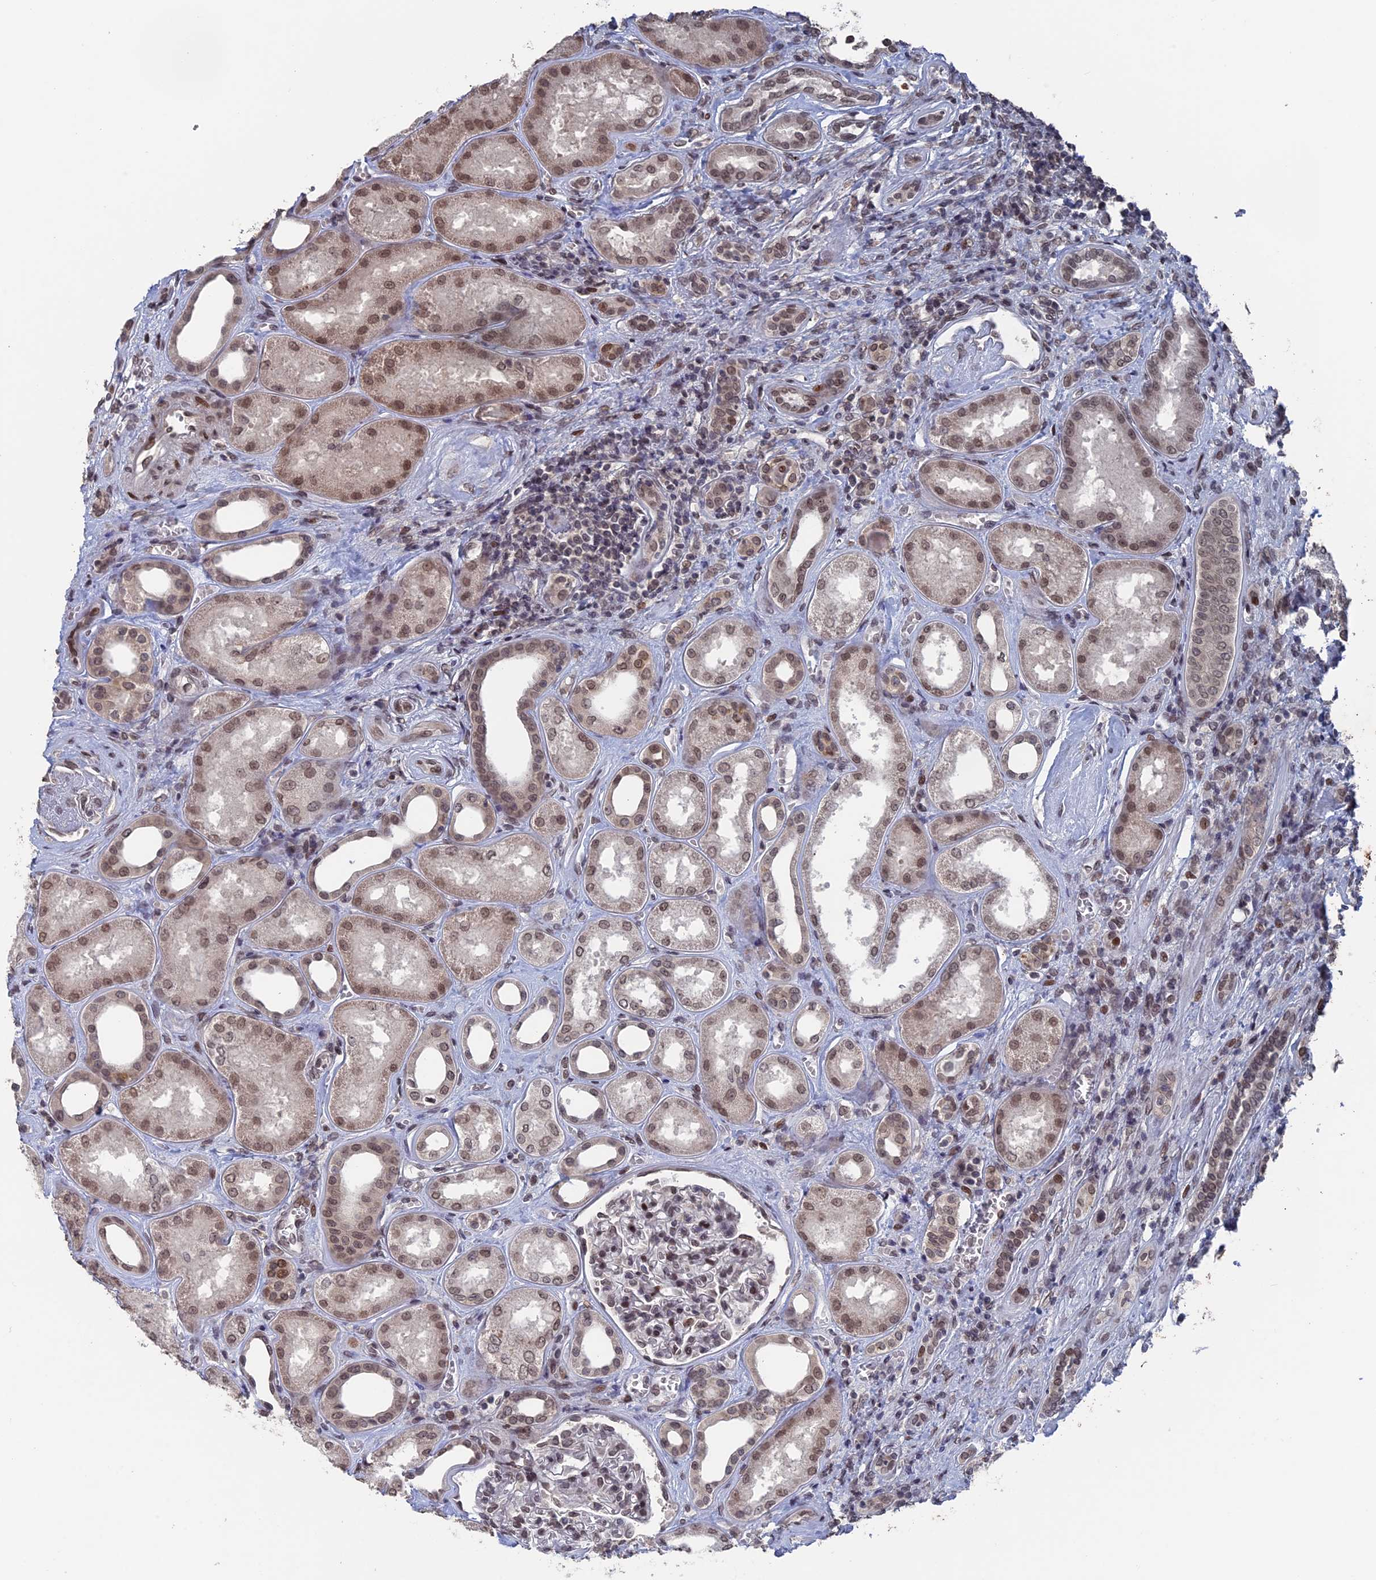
{"staining": {"intensity": "moderate", "quantity": ">75%", "location": "nuclear"}, "tissue": "kidney", "cell_type": "Cells in glomeruli", "image_type": "normal", "snomed": [{"axis": "morphology", "description": "Normal tissue, NOS"}, {"axis": "morphology", "description": "Adenocarcinoma, NOS"}, {"axis": "topography", "description": "Kidney"}], "caption": "Immunohistochemistry (IHC) photomicrograph of unremarkable kidney: kidney stained using IHC demonstrates medium levels of moderate protein expression localized specifically in the nuclear of cells in glomeruli, appearing as a nuclear brown color.", "gene": "NR2C2AP", "patient": {"sex": "female", "age": 68}}